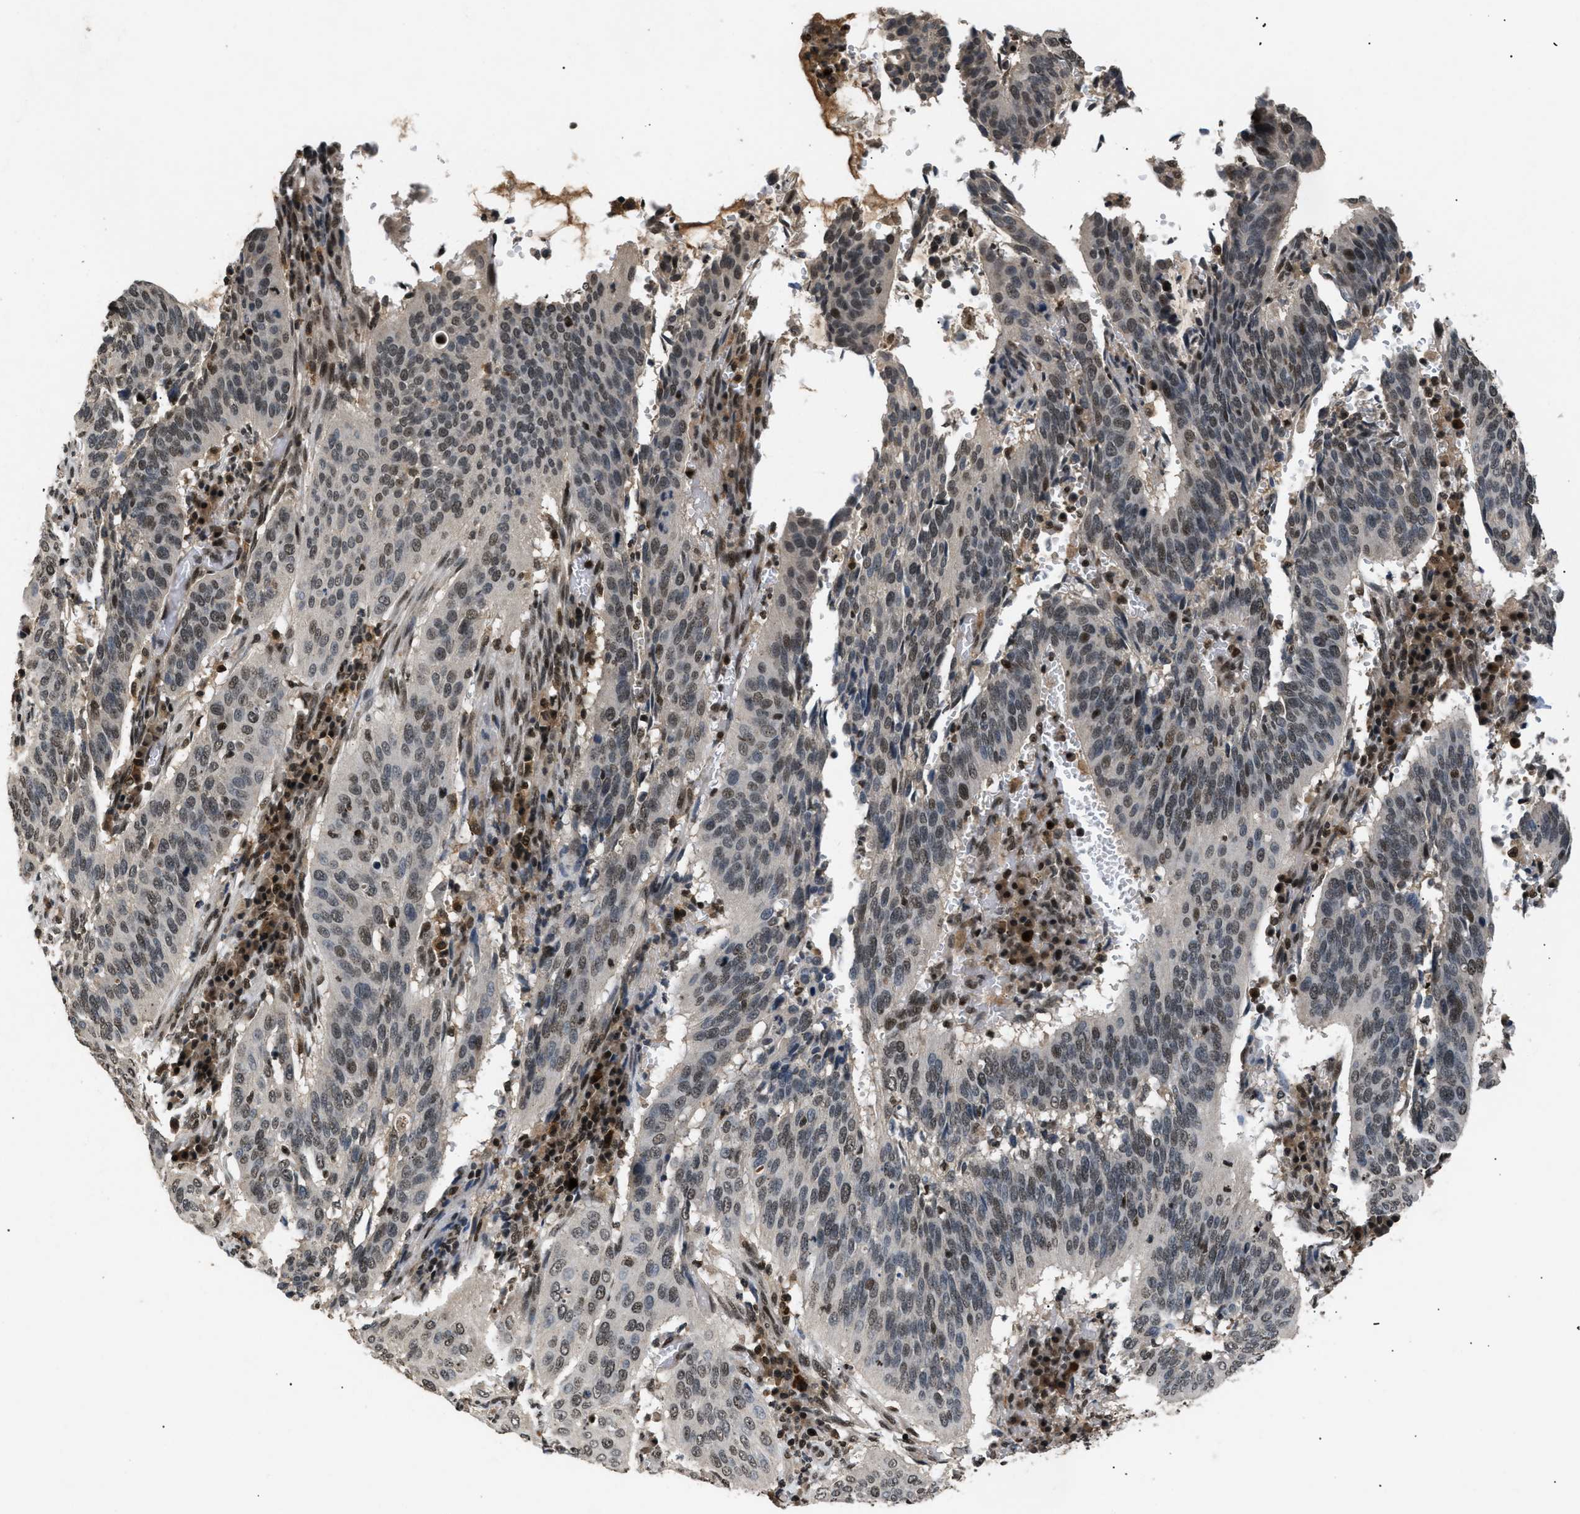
{"staining": {"intensity": "moderate", "quantity": "25%-75%", "location": "nuclear"}, "tissue": "cervical cancer", "cell_type": "Tumor cells", "image_type": "cancer", "snomed": [{"axis": "morphology", "description": "Normal tissue, NOS"}, {"axis": "morphology", "description": "Squamous cell carcinoma, NOS"}, {"axis": "topography", "description": "Cervix"}], "caption": "Brown immunohistochemical staining in human squamous cell carcinoma (cervical) shows moderate nuclear expression in approximately 25%-75% of tumor cells.", "gene": "RBM5", "patient": {"sex": "female", "age": 39}}